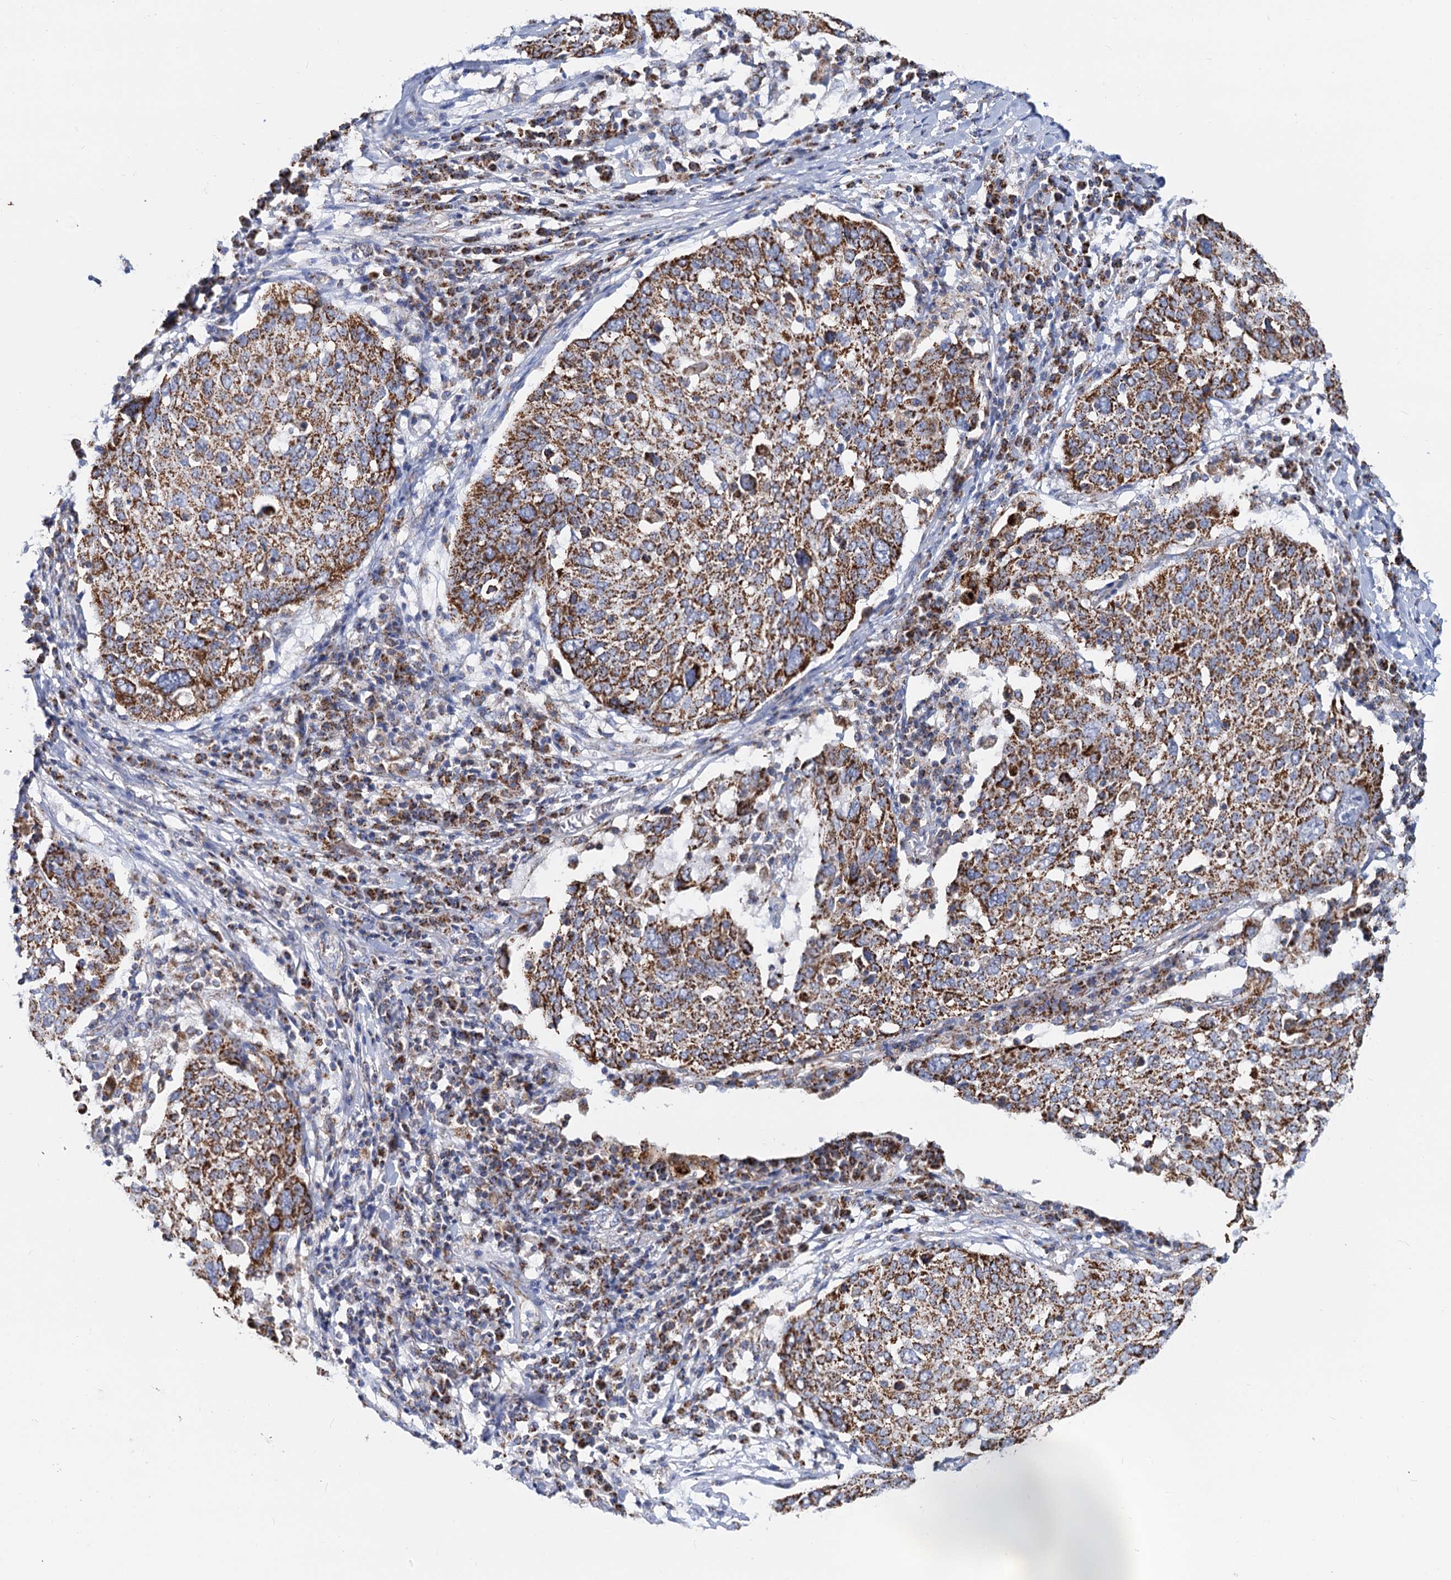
{"staining": {"intensity": "strong", "quantity": ">75%", "location": "cytoplasmic/membranous"}, "tissue": "lung cancer", "cell_type": "Tumor cells", "image_type": "cancer", "snomed": [{"axis": "morphology", "description": "Squamous cell carcinoma, NOS"}, {"axis": "topography", "description": "Lung"}], "caption": "Protein staining of squamous cell carcinoma (lung) tissue reveals strong cytoplasmic/membranous positivity in approximately >75% of tumor cells. (Stains: DAB (3,3'-diaminobenzidine) in brown, nuclei in blue, Microscopy: brightfield microscopy at high magnification).", "gene": "C2CD3", "patient": {"sex": "male", "age": 65}}